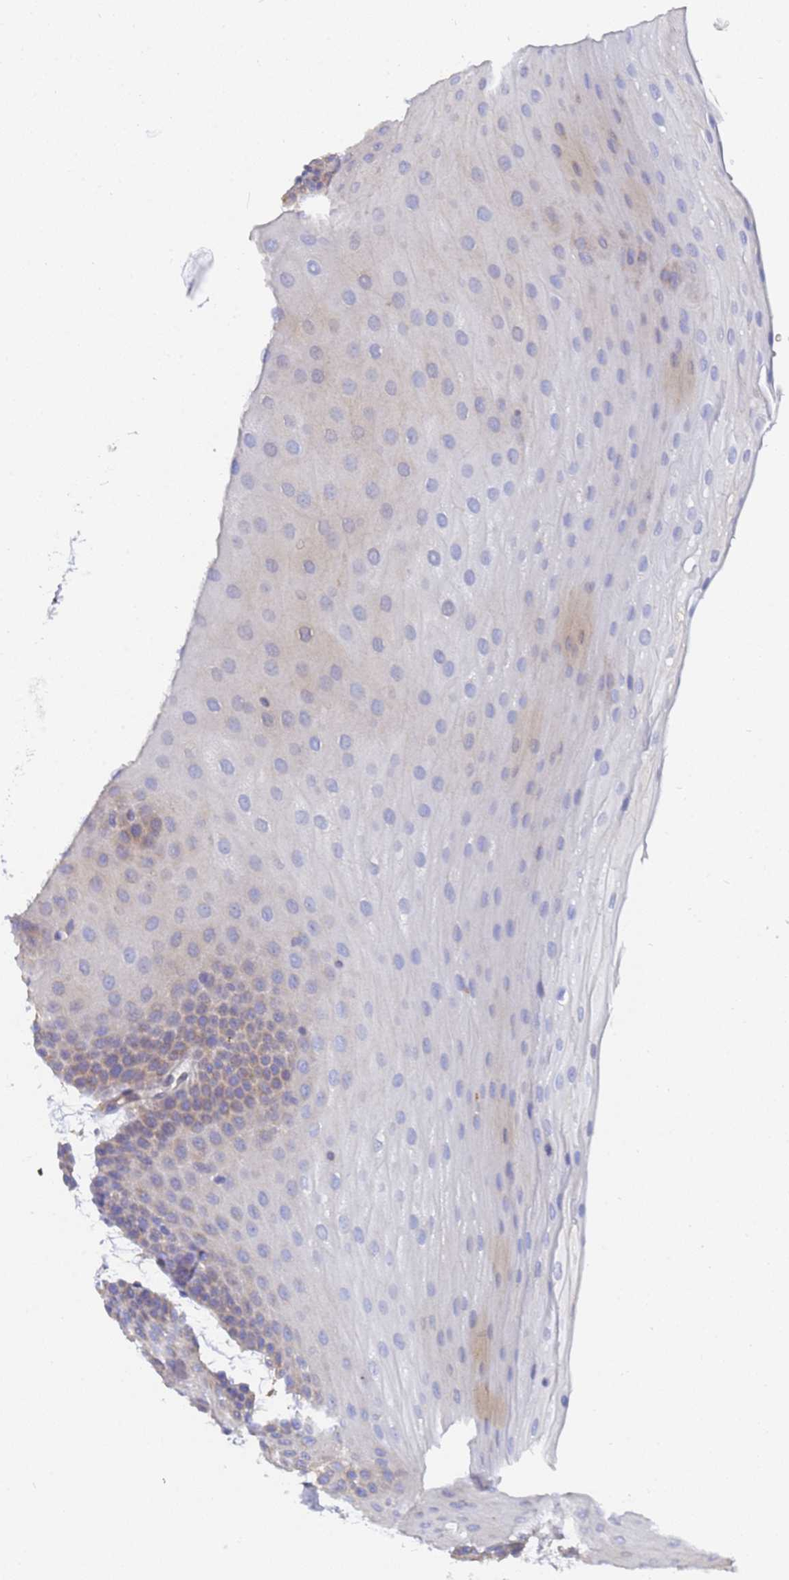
{"staining": {"intensity": "moderate", "quantity": "<25%", "location": "cytoplasmic/membranous"}, "tissue": "oral mucosa", "cell_type": "Squamous epithelial cells", "image_type": "normal", "snomed": [{"axis": "morphology", "description": "Normal tissue, NOS"}, {"axis": "topography", "description": "Oral tissue"}], "caption": "Immunohistochemical staining of normal oral mucosa displays <25% levels of moderate cytoplasmic/membranous protein staining in approximately <25% of squamous epithelial cells. The staining was performed using DAB to visualize the protein expression in brown, while the nuclei were stained in blue with hematoxylin (Magnification: 20x).", "gene": "ENSG00000198211", "patient": {"sex": "male", "age": 68}}